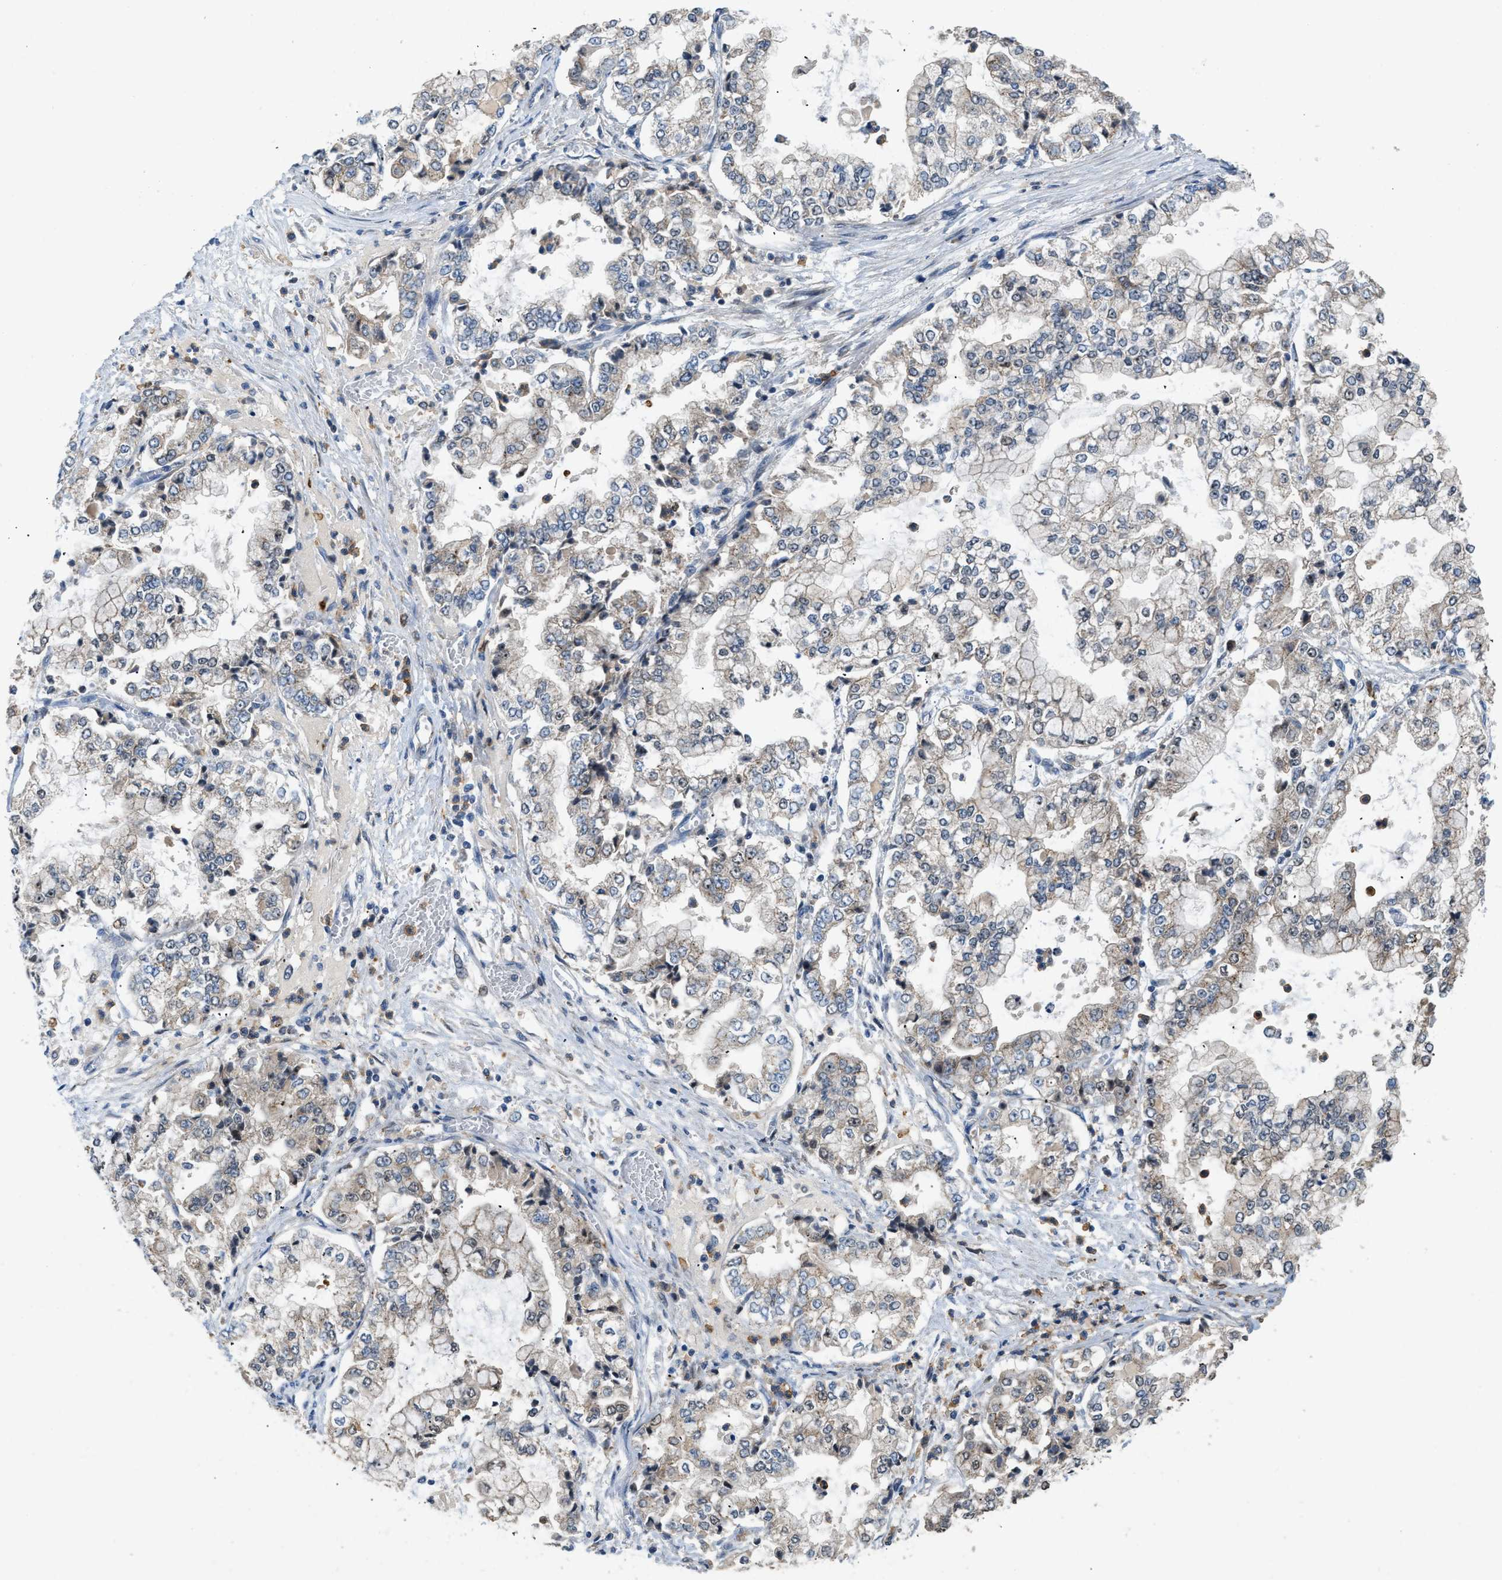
{"staining": {"intensity": "weak", "quantity": "<25%", "location": "cytoplasmic/membranous"}, "tissue": "stomach cancer", "cell_type": "Tumor cells", "image_type": "cancer", "snomed": [{"axis": "morphology", "description": "Adenocarcinoma, NOS"}, {"axis": "topography", "description": "Stomach"}], "caption": "Micrograph shows no significant protein positivity in tumor cells of stomach cancer.", "gene": "TOMM34", "patient": {"sex": "male", "age": 76}}